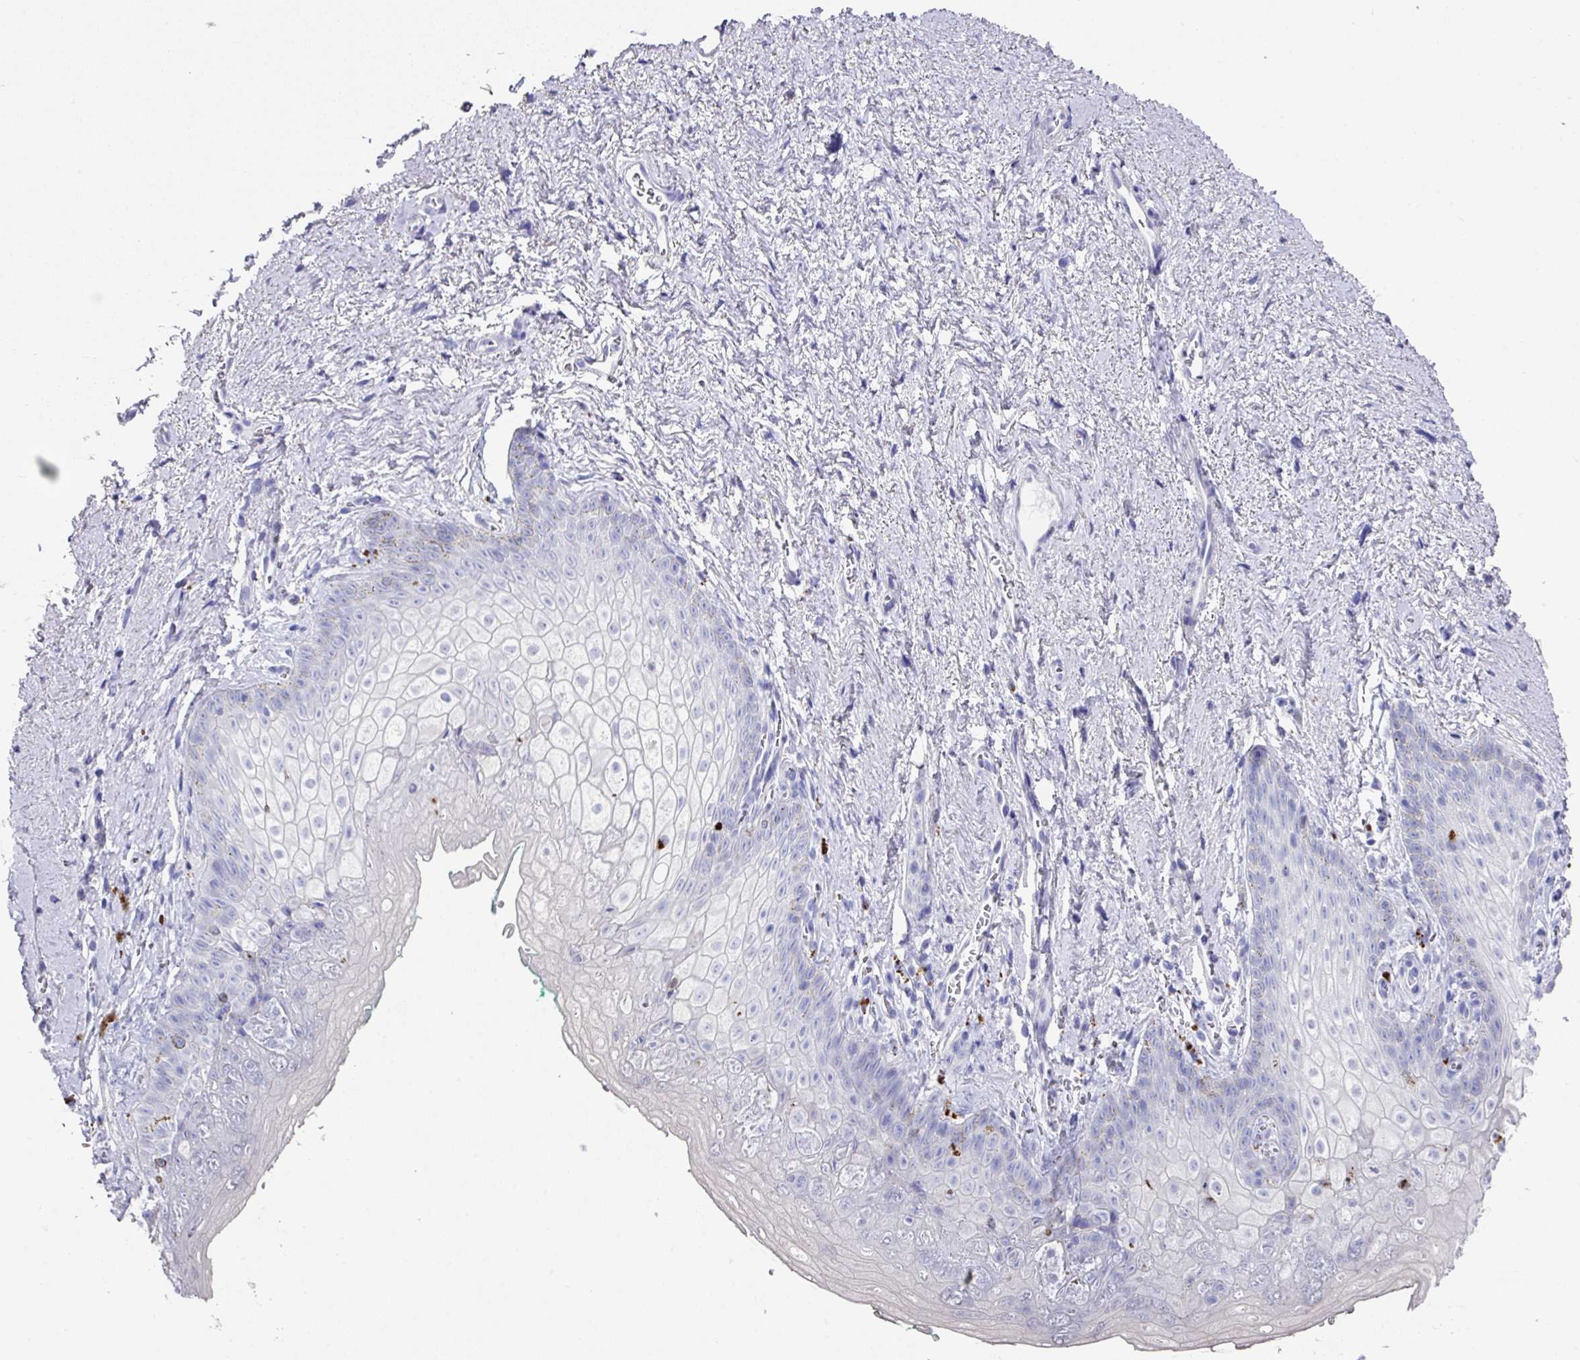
{"staining": {"intensity": "negative", "quantity": "none", "location": "none"}, "tissue": "vagina", "cell_type": "Squamous epithelial cells", "image_type": "normal", "snomed": [{"axis": "morphology", "description": "Normal tissue, NOS"}, {"axis": "topography", "description": "Vulva"}, {"axis": "topography", "description": "Vagina"}, {"axis": "topography", "description": "Peripheral nerve tissue"}], "caption": "Immunohistochemistry (IHC) of normal vagina shows no expression in squamous epithelial cells. (Brightfield microscopy of DAB immunohistochemistry at high magnification).", "gene": "CPVL", "patient": {"sex": "female", "age": 66}}